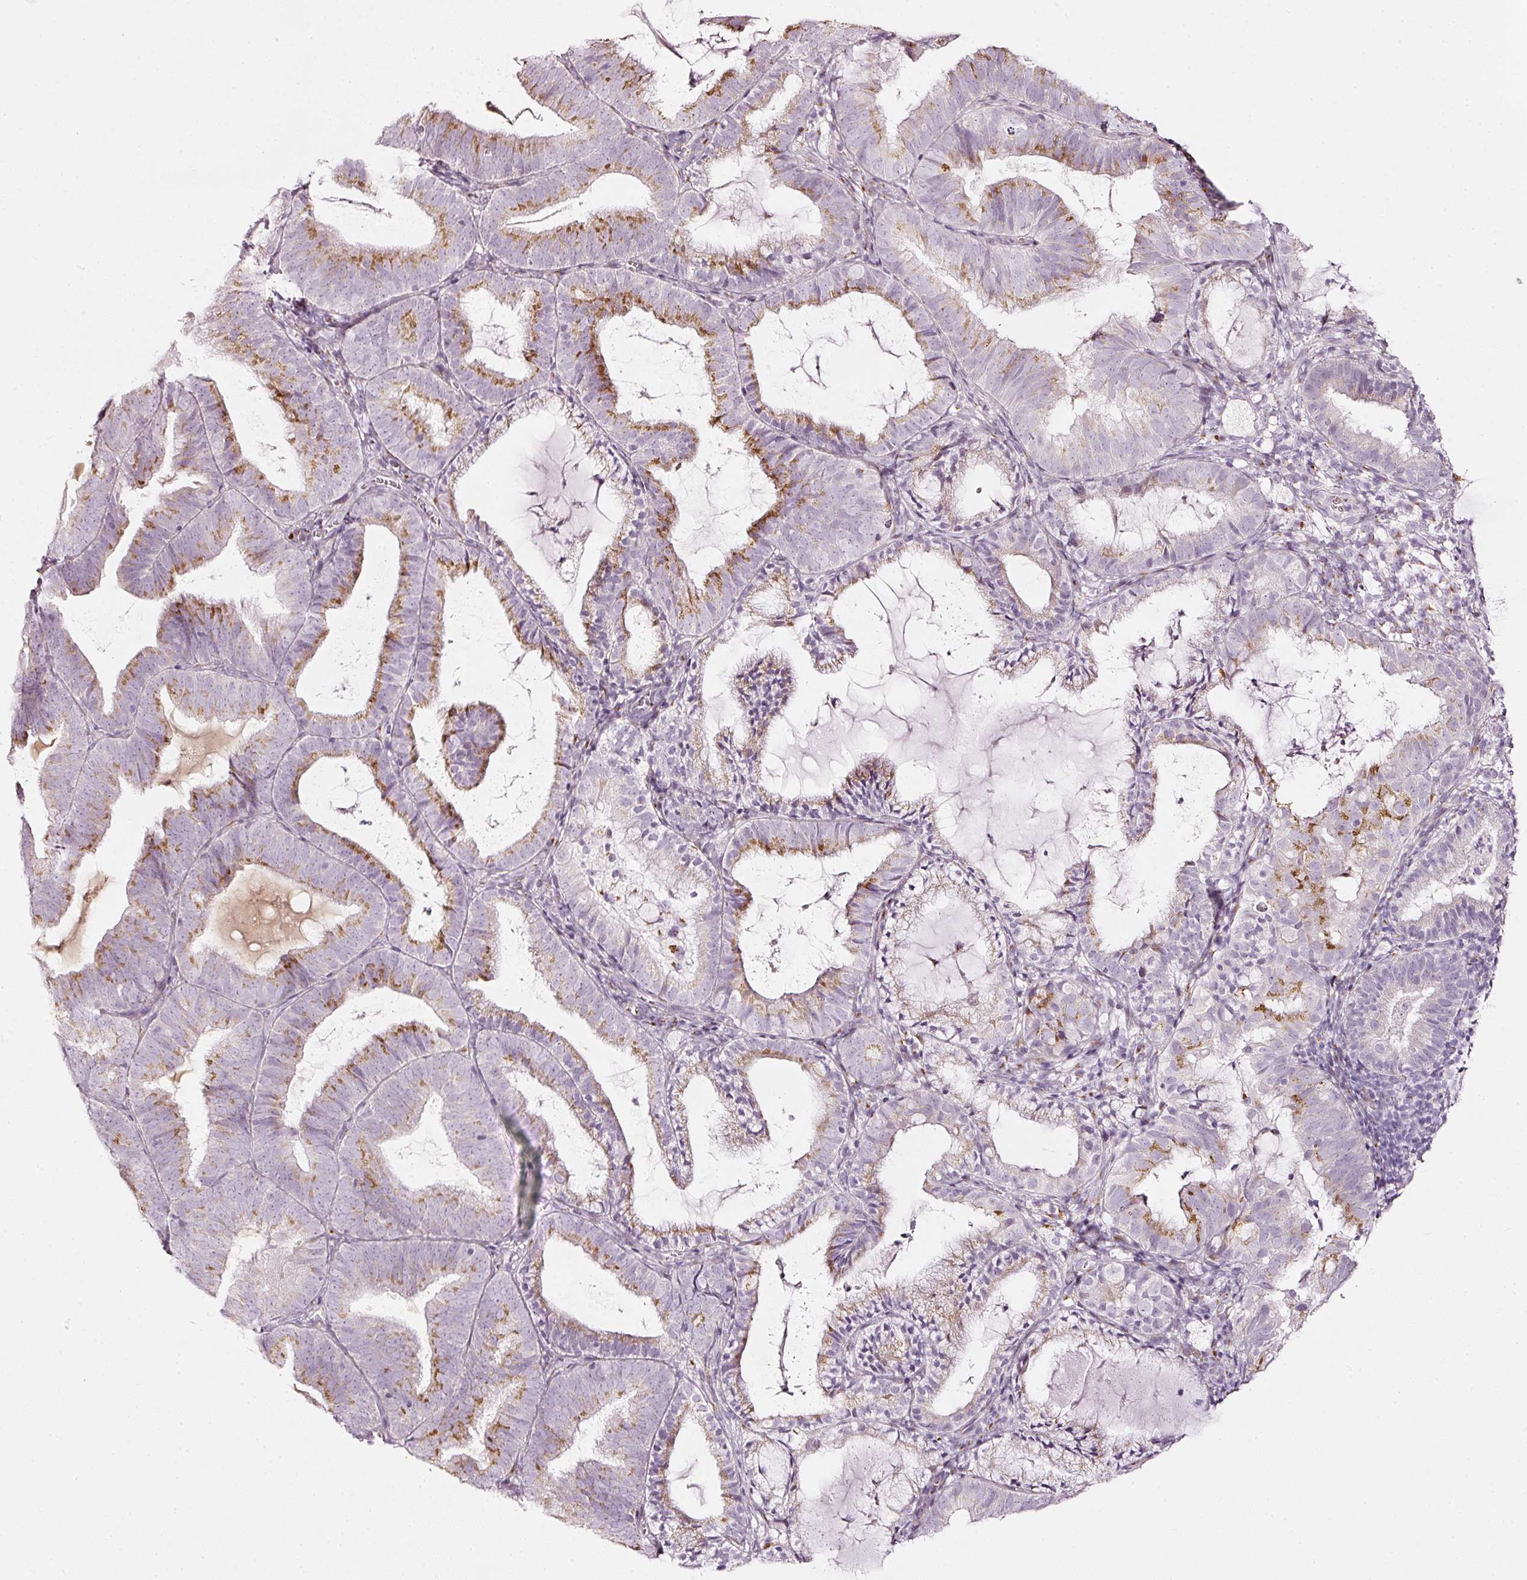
{"staining": {"intensity": "moderate", "quantity": "25%-75%", "location": "cytoplasmic/membranous"}, "tissue": "endometrial cancer", "cell_type": "Tumor cells", "image_type": "cancer", "snomed": [{"axis": "morphology", "description": "Adenocarcinoma, NOS"}, {"axis": "topography", "description": "Endometrium"}], "caption": "A histopathology image of human adenocarcinoma (endometrial) stained for a protein shows moderate cytoplasmic/membranous brown staining in tumor cells. Using DAB (3,3'-diaminobenzidine) (brown) and hematoxylin (blue) stains, captured at high magnification using brightfield microscopy.", "gene": "SDF4", "patient": {"sex": "female", "age": 80}}